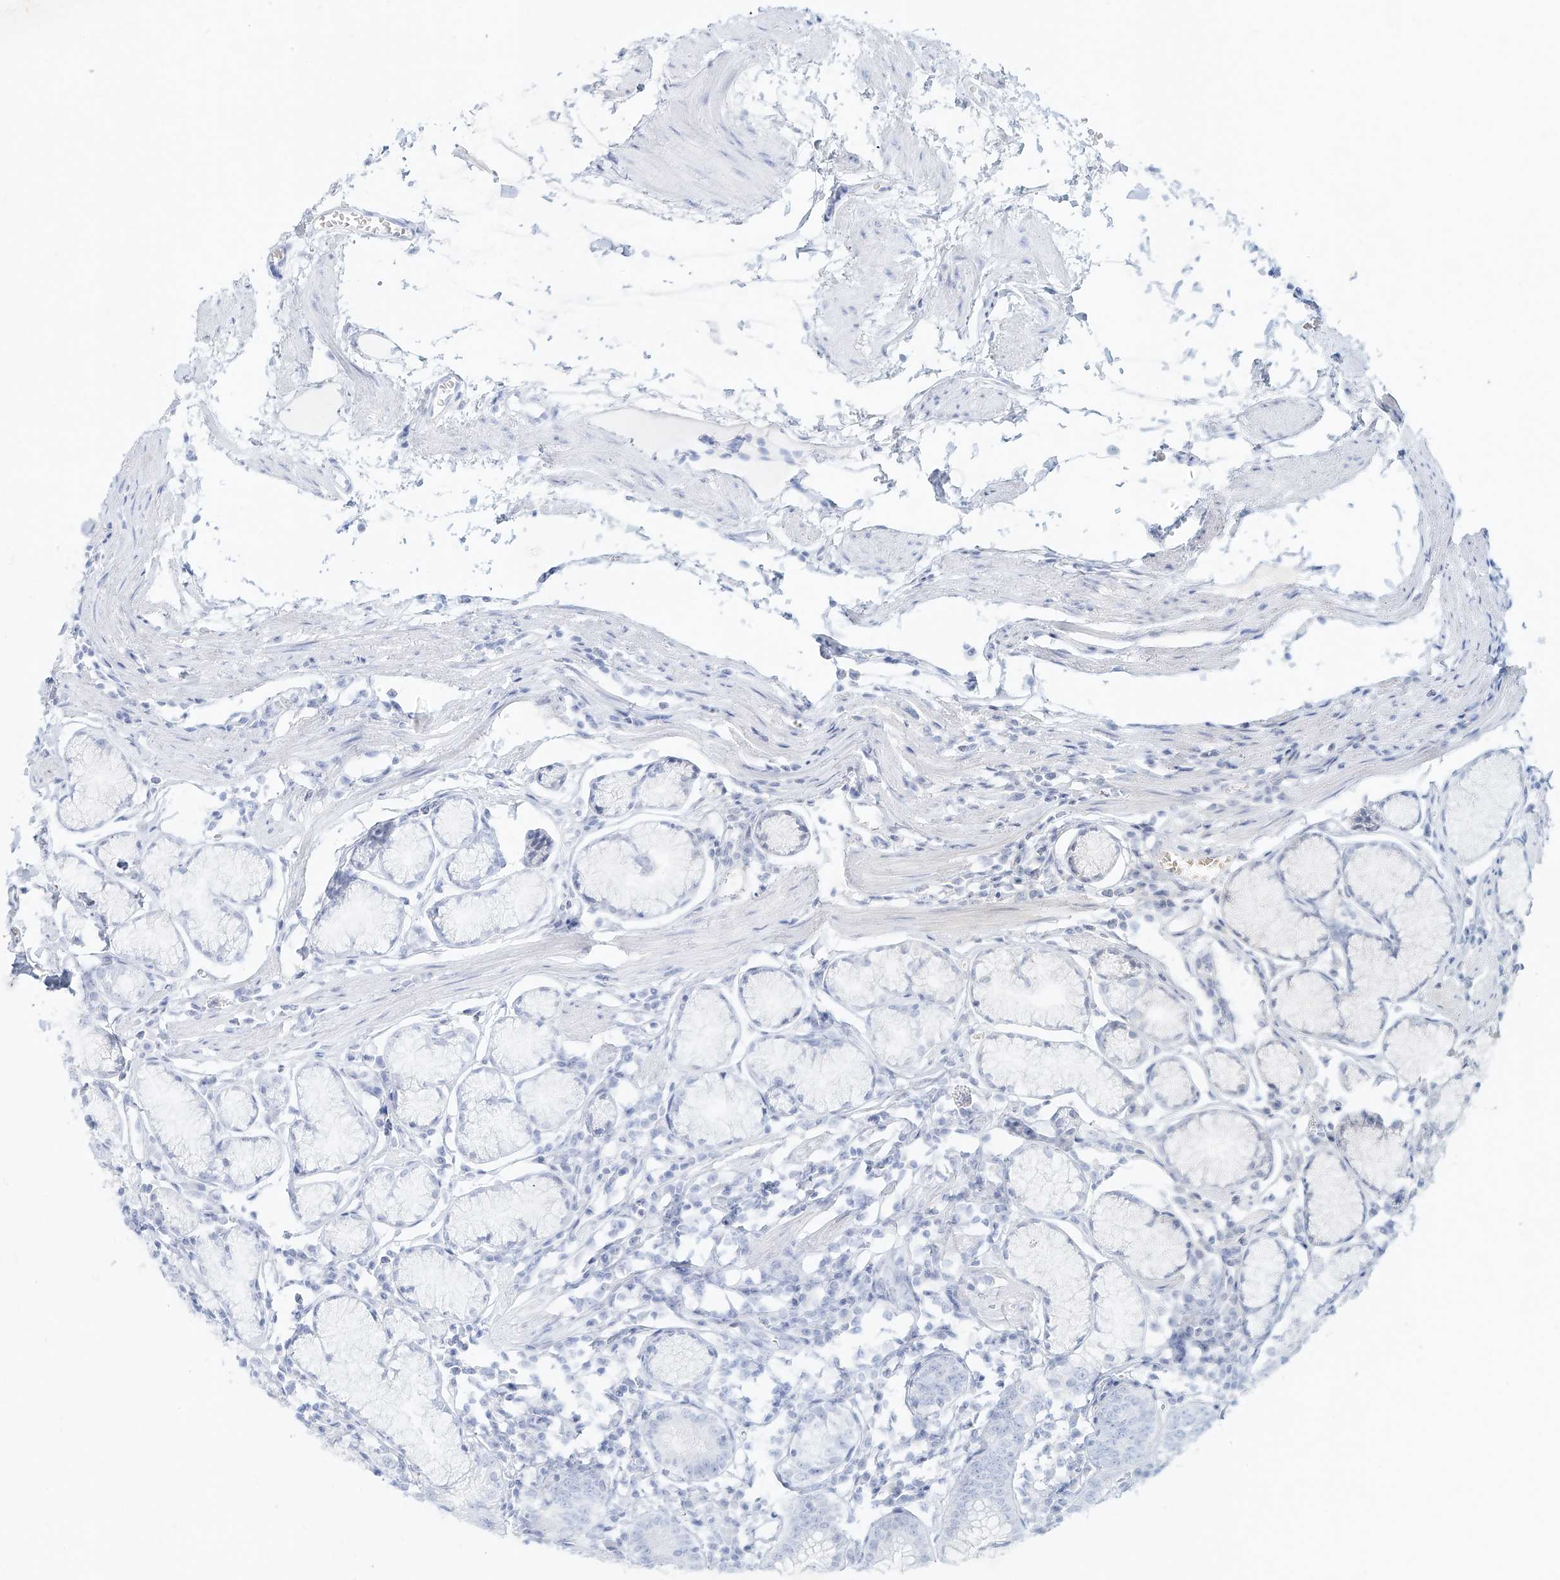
{"staining": {"intensity": "moderate", "quantity": "<25%", "location": "cytoplasmic/membranous"}, "tissue": "stomach", "cell_type": "Glandular cells", "image_type": "normal", "snomed": [{"axis": "morphology", "description": "Normal tissue, NOS"}, {"axis": "topography", "description": "Stomach"}], "caption": "Stomach stained with DAB immunohistochemistry reveals low levels of moderate cytoplasmic/membranous positivity in about <25% of glandular cells. (Stains: DAB in brown, nuclei in blue, Microscopy: brightfield microscopy at high magnification).", "gene": "MTX2", "patient": {"sex": "male", "age": 55}}